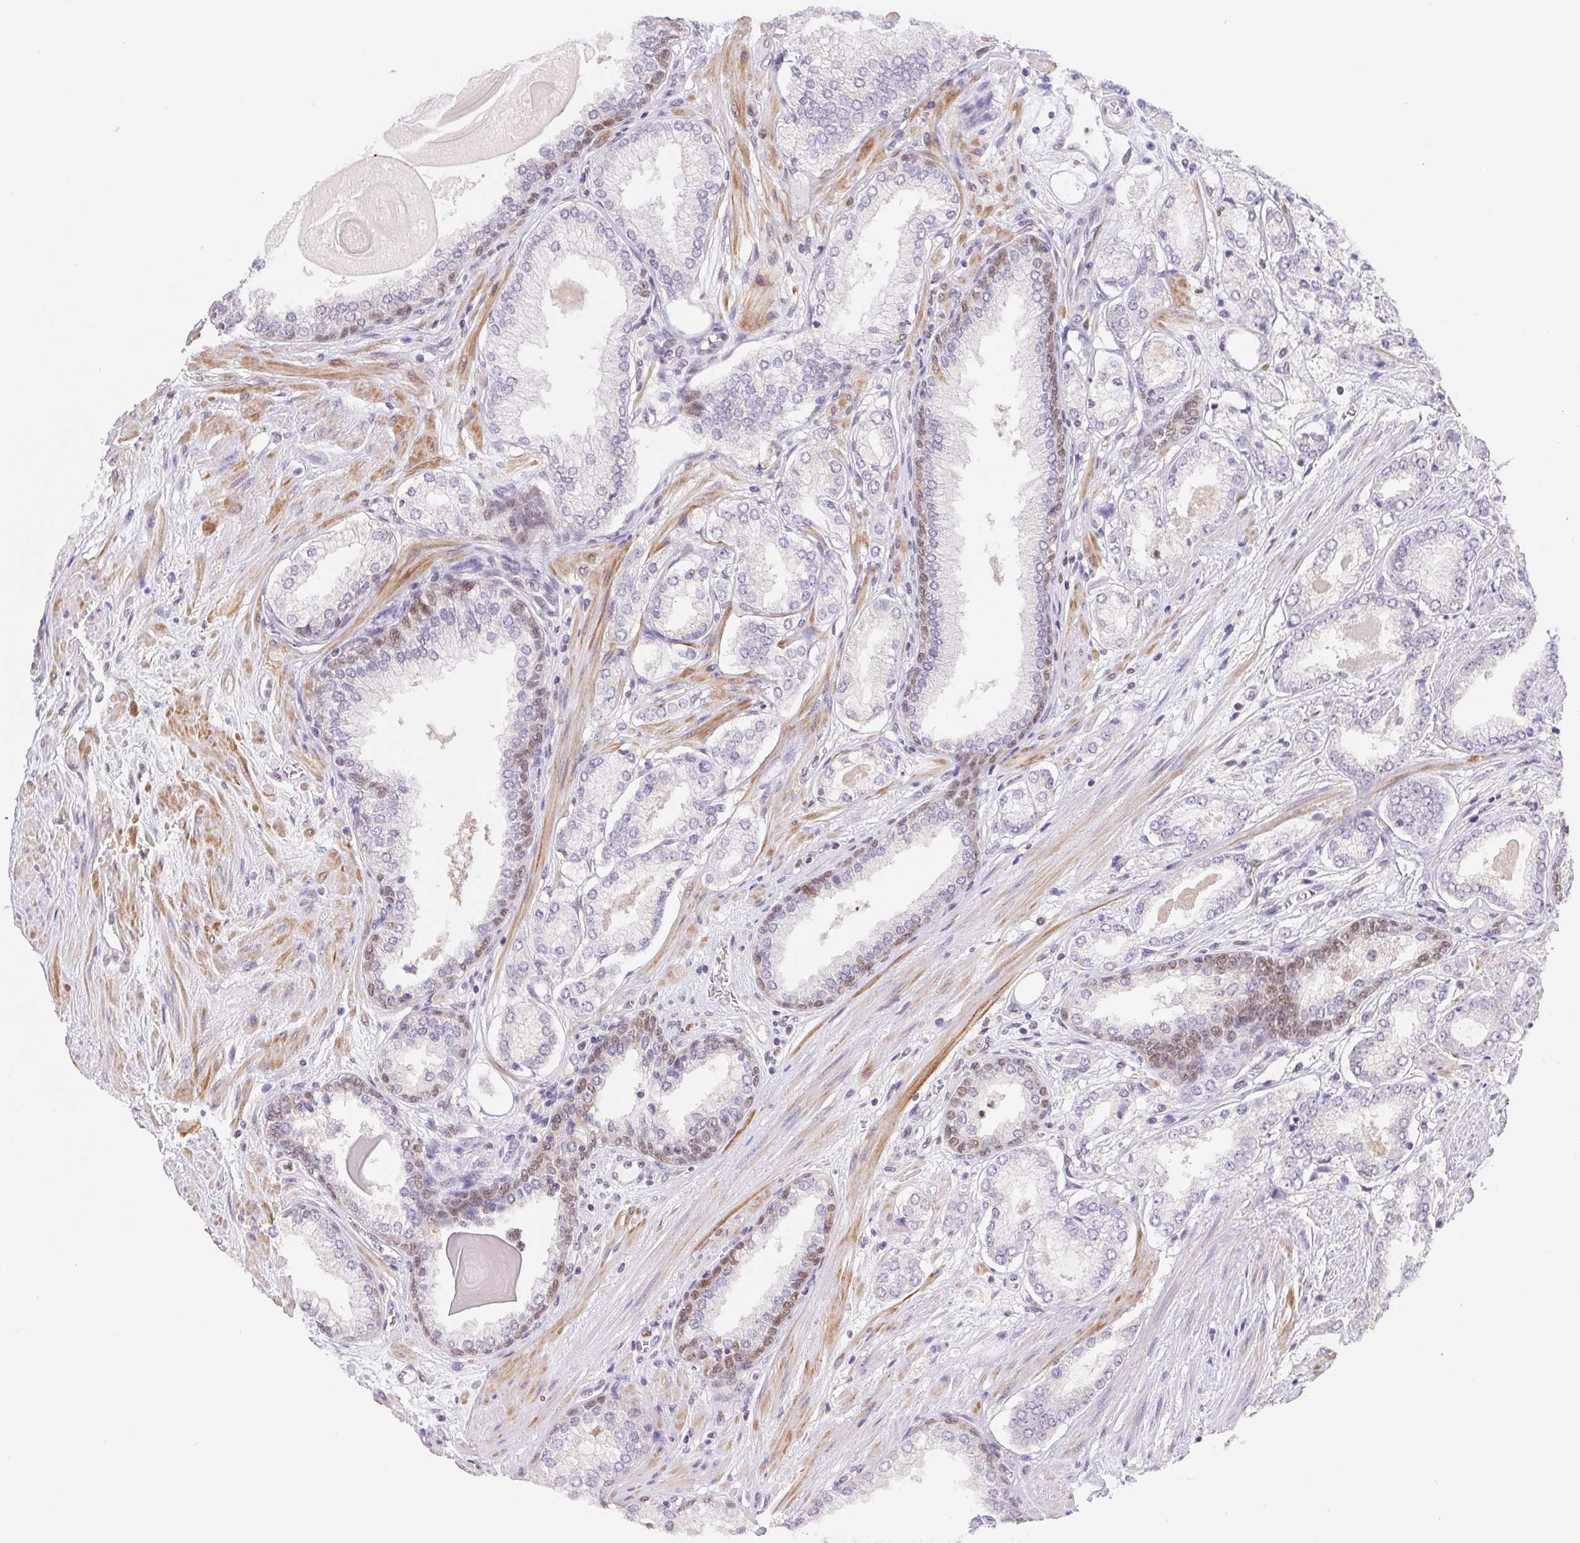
{"staining": {"intensity": "negative", "quantity": "none", "location": "none"}, "tissue": "prostate cancer", "cell_type": "Tumor cells", "image_type": "cancer", "snomed": [{"axis": "morphology", "description": "Adenocarcinoma, Low grade"}, {"axis": "topography", "description": "Prostate"}], "caption": "Tumor cells are negative for brown protein staining in prostate cancer.", "gene": "L3MBTL4", "patient": {"sex": "male", "age": 64}}